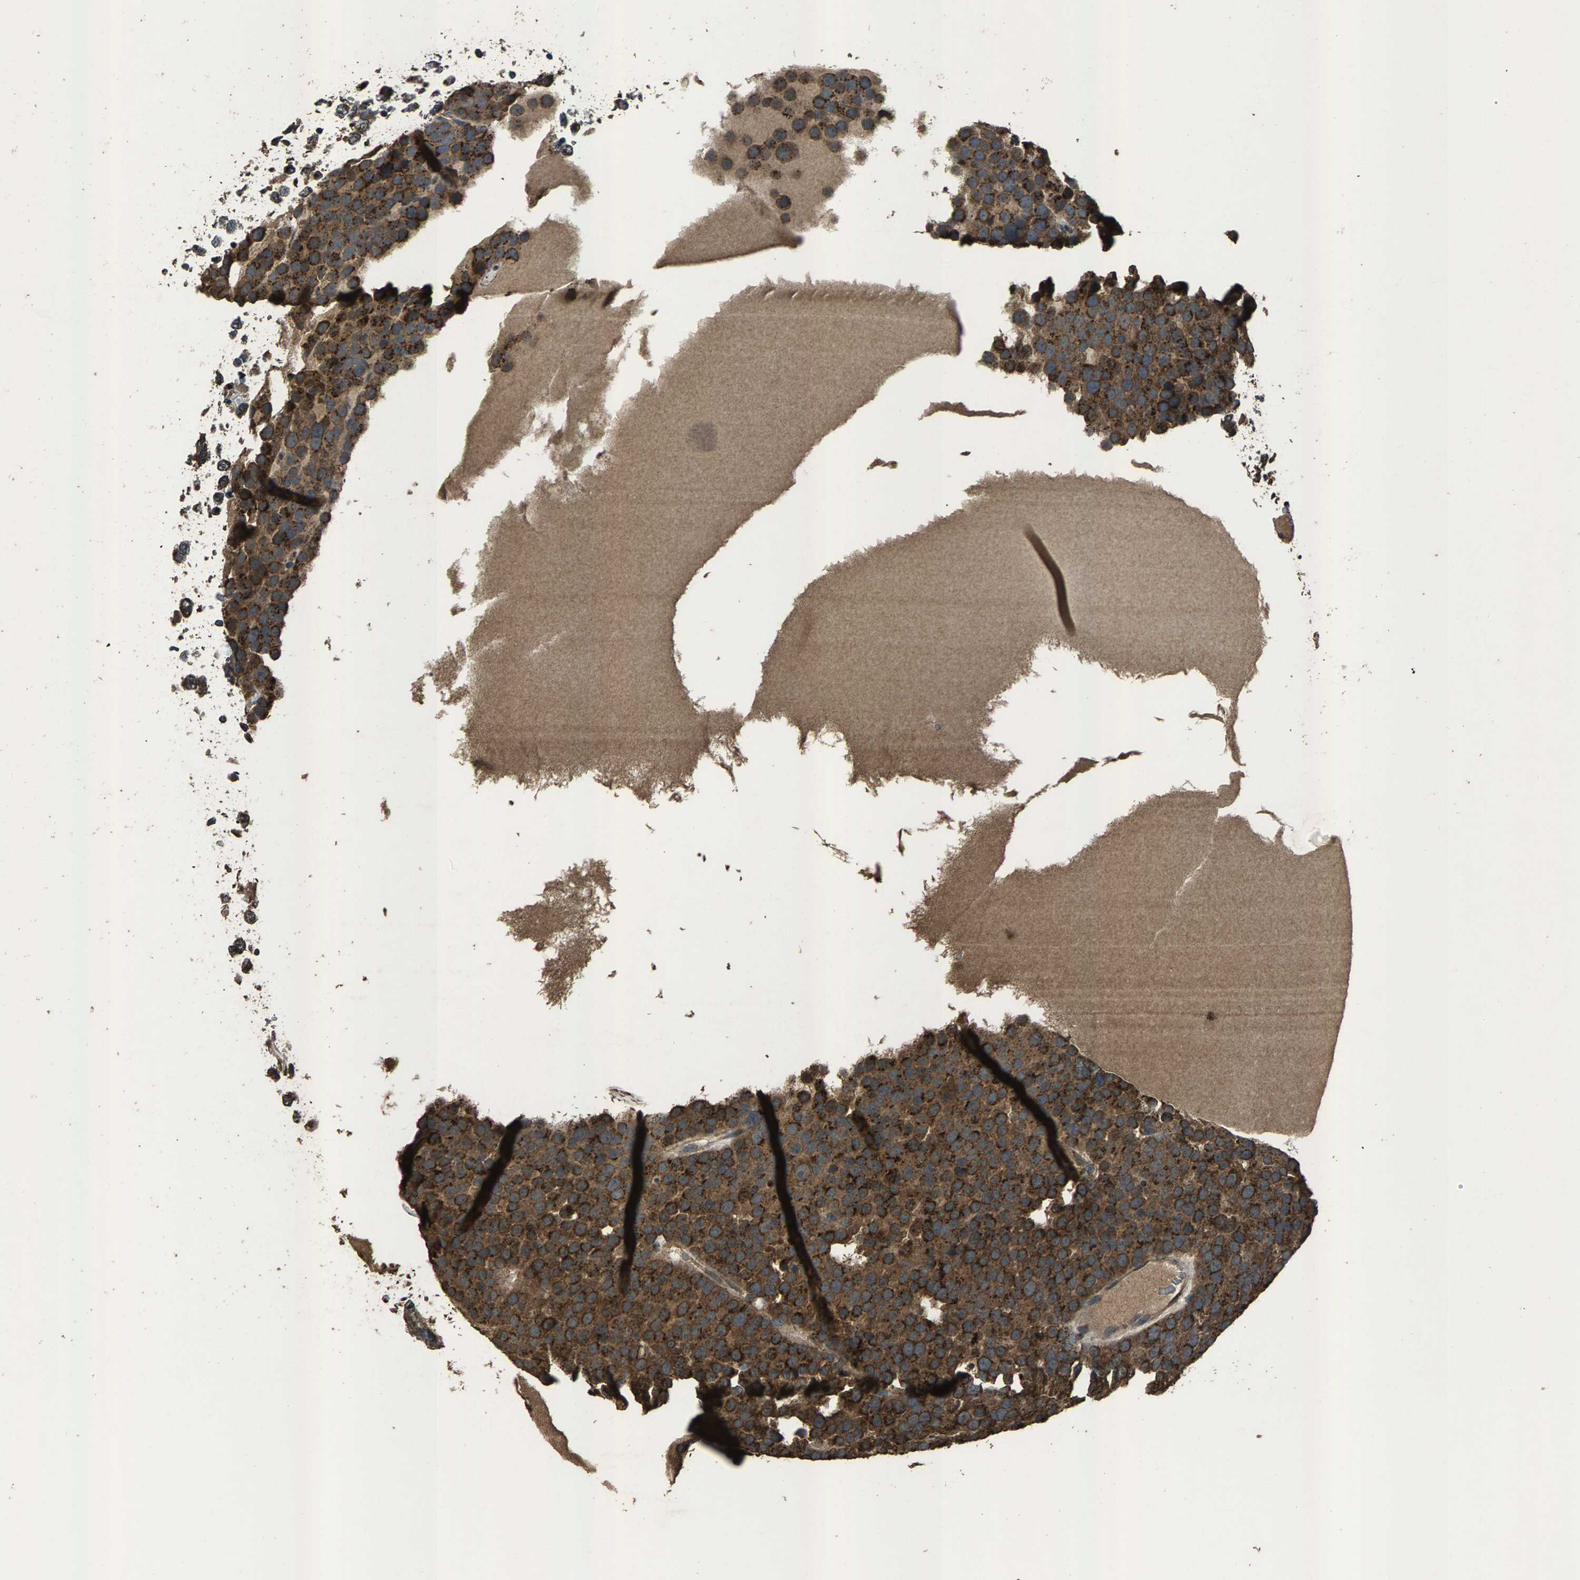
{"staining": {"intensity": "strong", "quantity": ">75%", "location": "cytoplasmic/membranous"}, "tissue": "testis cancer", "cell_type": "Tumor cells", "image_type": "cancer", "snomed": [{"axis": "morphology", "description": "Seminoma, NOS"}, {"axis": "topography", "description": "Testis"}], "caption": "Testis seminoma was stained to show a protein in brown. There is high levels of strong cytoplasmic/membranous expression in approximately >75% of tumor cells. (Stains: DAB in brown, nuclei in blue, Microscopy: brightfield microscopy at high magnification).", "gene": "SLC38A10", "patient": {"sex": "male", "age": 71}}